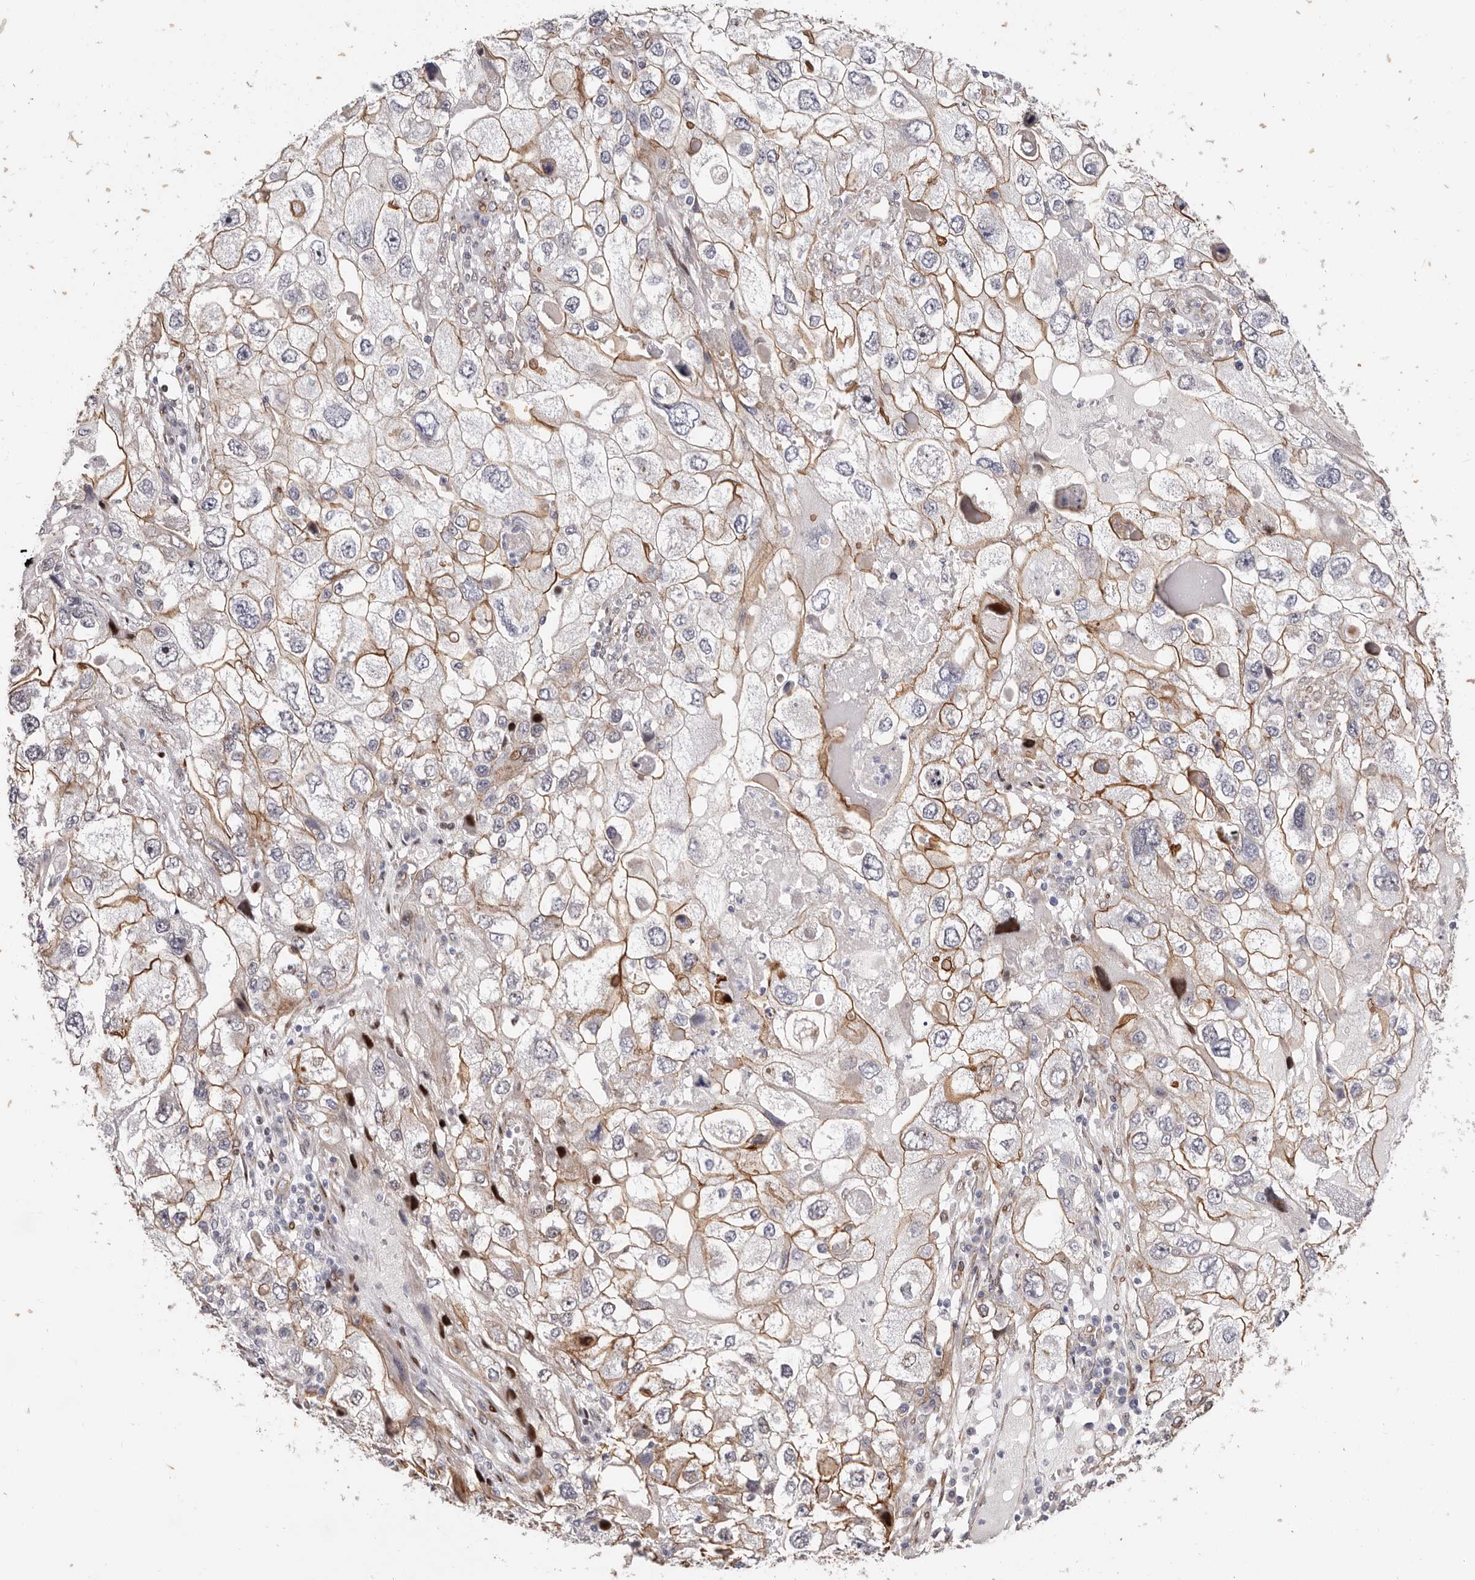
{"staining": {"intensity": "moderate", "quantity": "25%-75%", "location": "cytoplasmic/membranous,nuclear"}, "tissue": "endometrial cancer", "cell_type": "Tumor cells", "image_type": "cancer", "snomed": [{"axis": "morphology", "description": "Adenocarcinoma, NOS"}, {"axis": "topography", "description": "Endometrium"}], "caption": "Human endometrial adenocarcinoma stained with a protein marker shows moderate staining in tumor cells.", "gene": "EPHX3", "patient": {"sex": "female", "age": 49}}